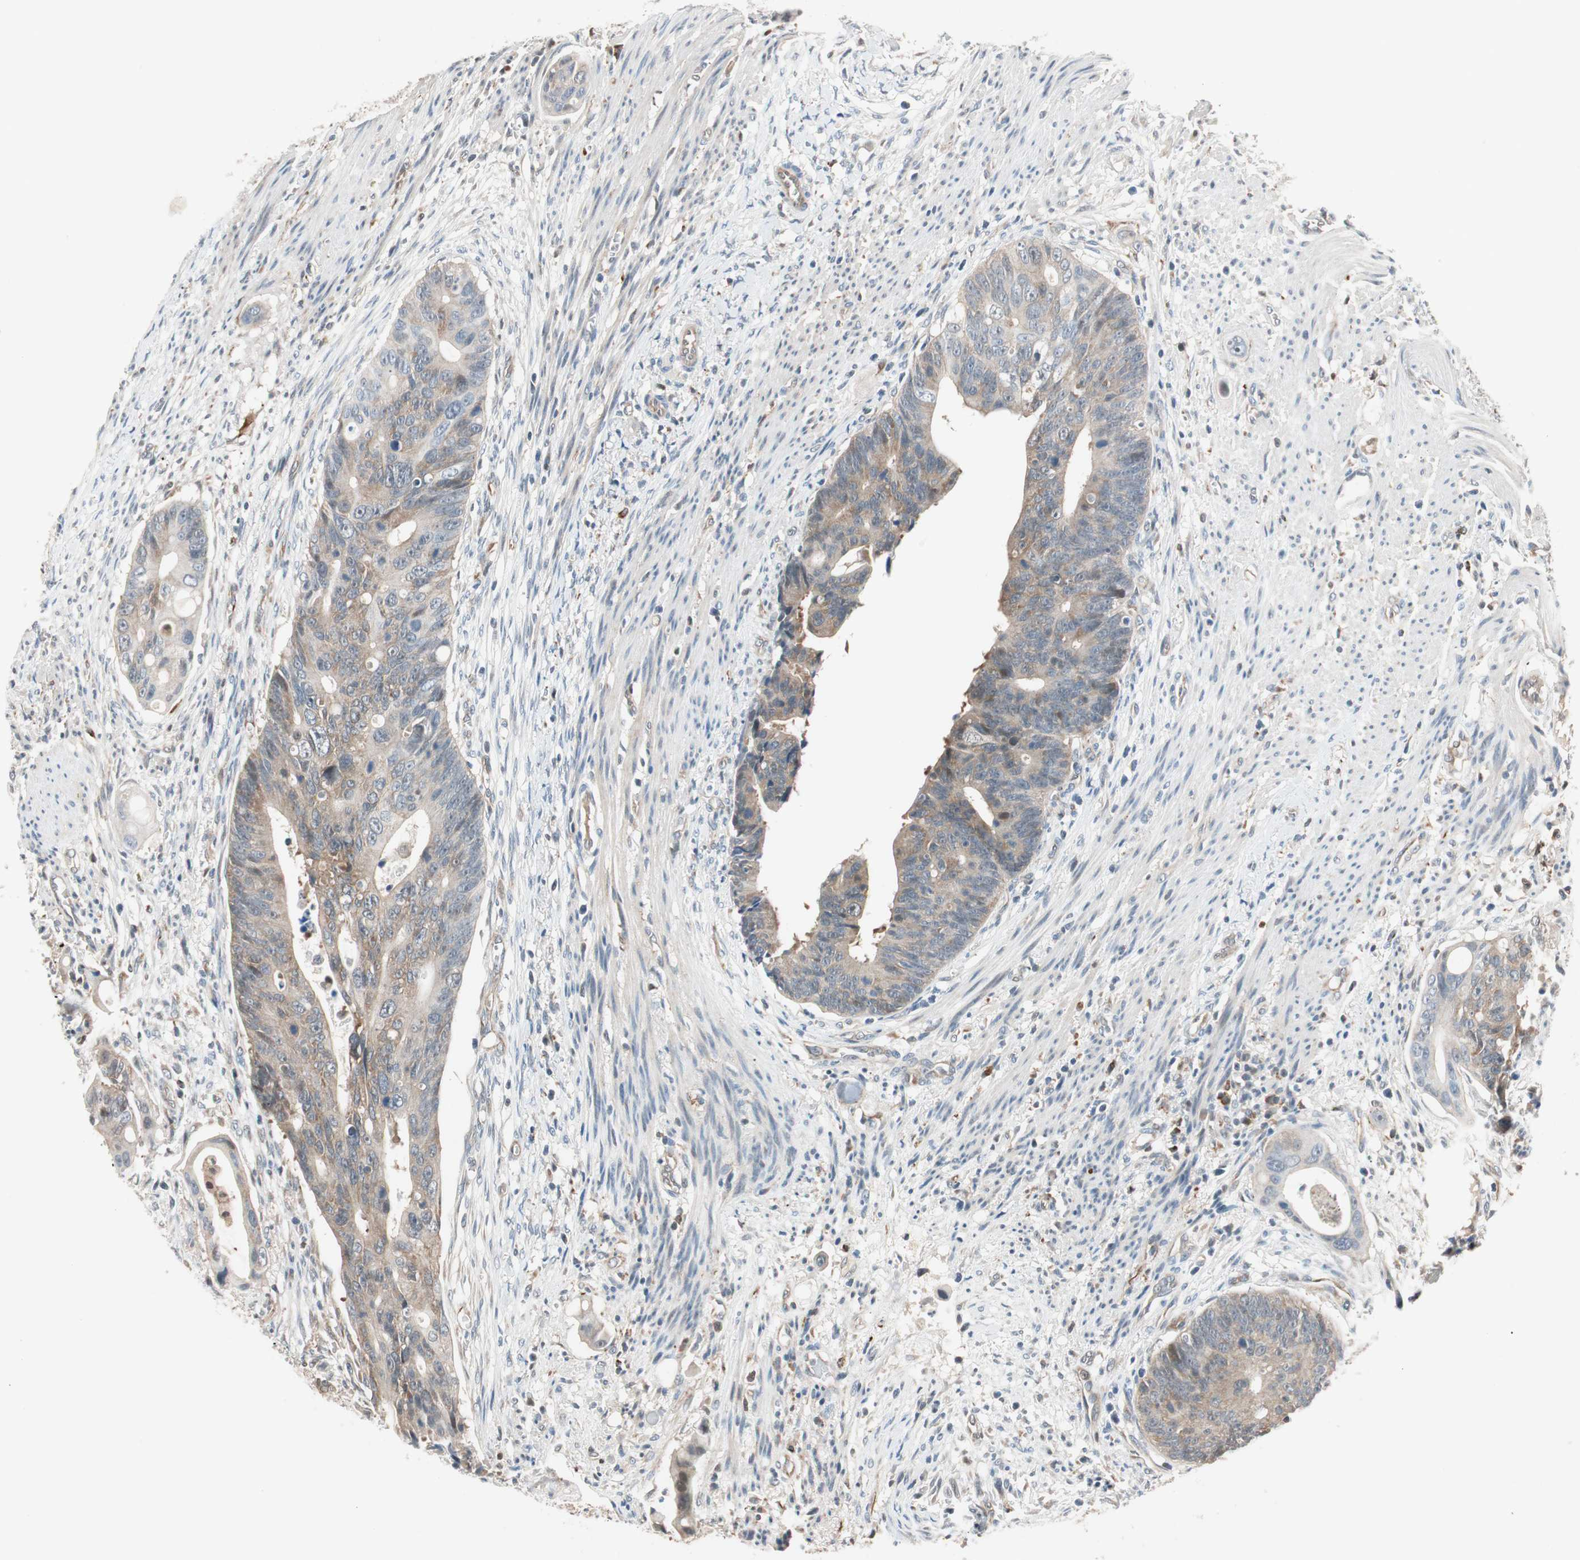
{"staining": {"intensity": "weak", "quantity": ">75%", "location": "cytoplasmic/membranous"}, "tissue": "colorectal cancer", "cell_type": "Tumor cells", "image_type": "cancer", "snomed": [{"axis": "morphology", "description": "Adenocarcinoma, NOS"}, {"axis": "topography", "description": "Colon"}], "caption": "Tumor cells demonstrate low levels of weak cytoplasmic/membranous staining in approximately >75% of cells in colorectal cancer (adenocarcinoma). Immunohistochemistry stains the protein of interest in brown and the nuclei are stained blue.", "gene": "PIK3R3", "patient": {"sex": "female", "age": 57}}